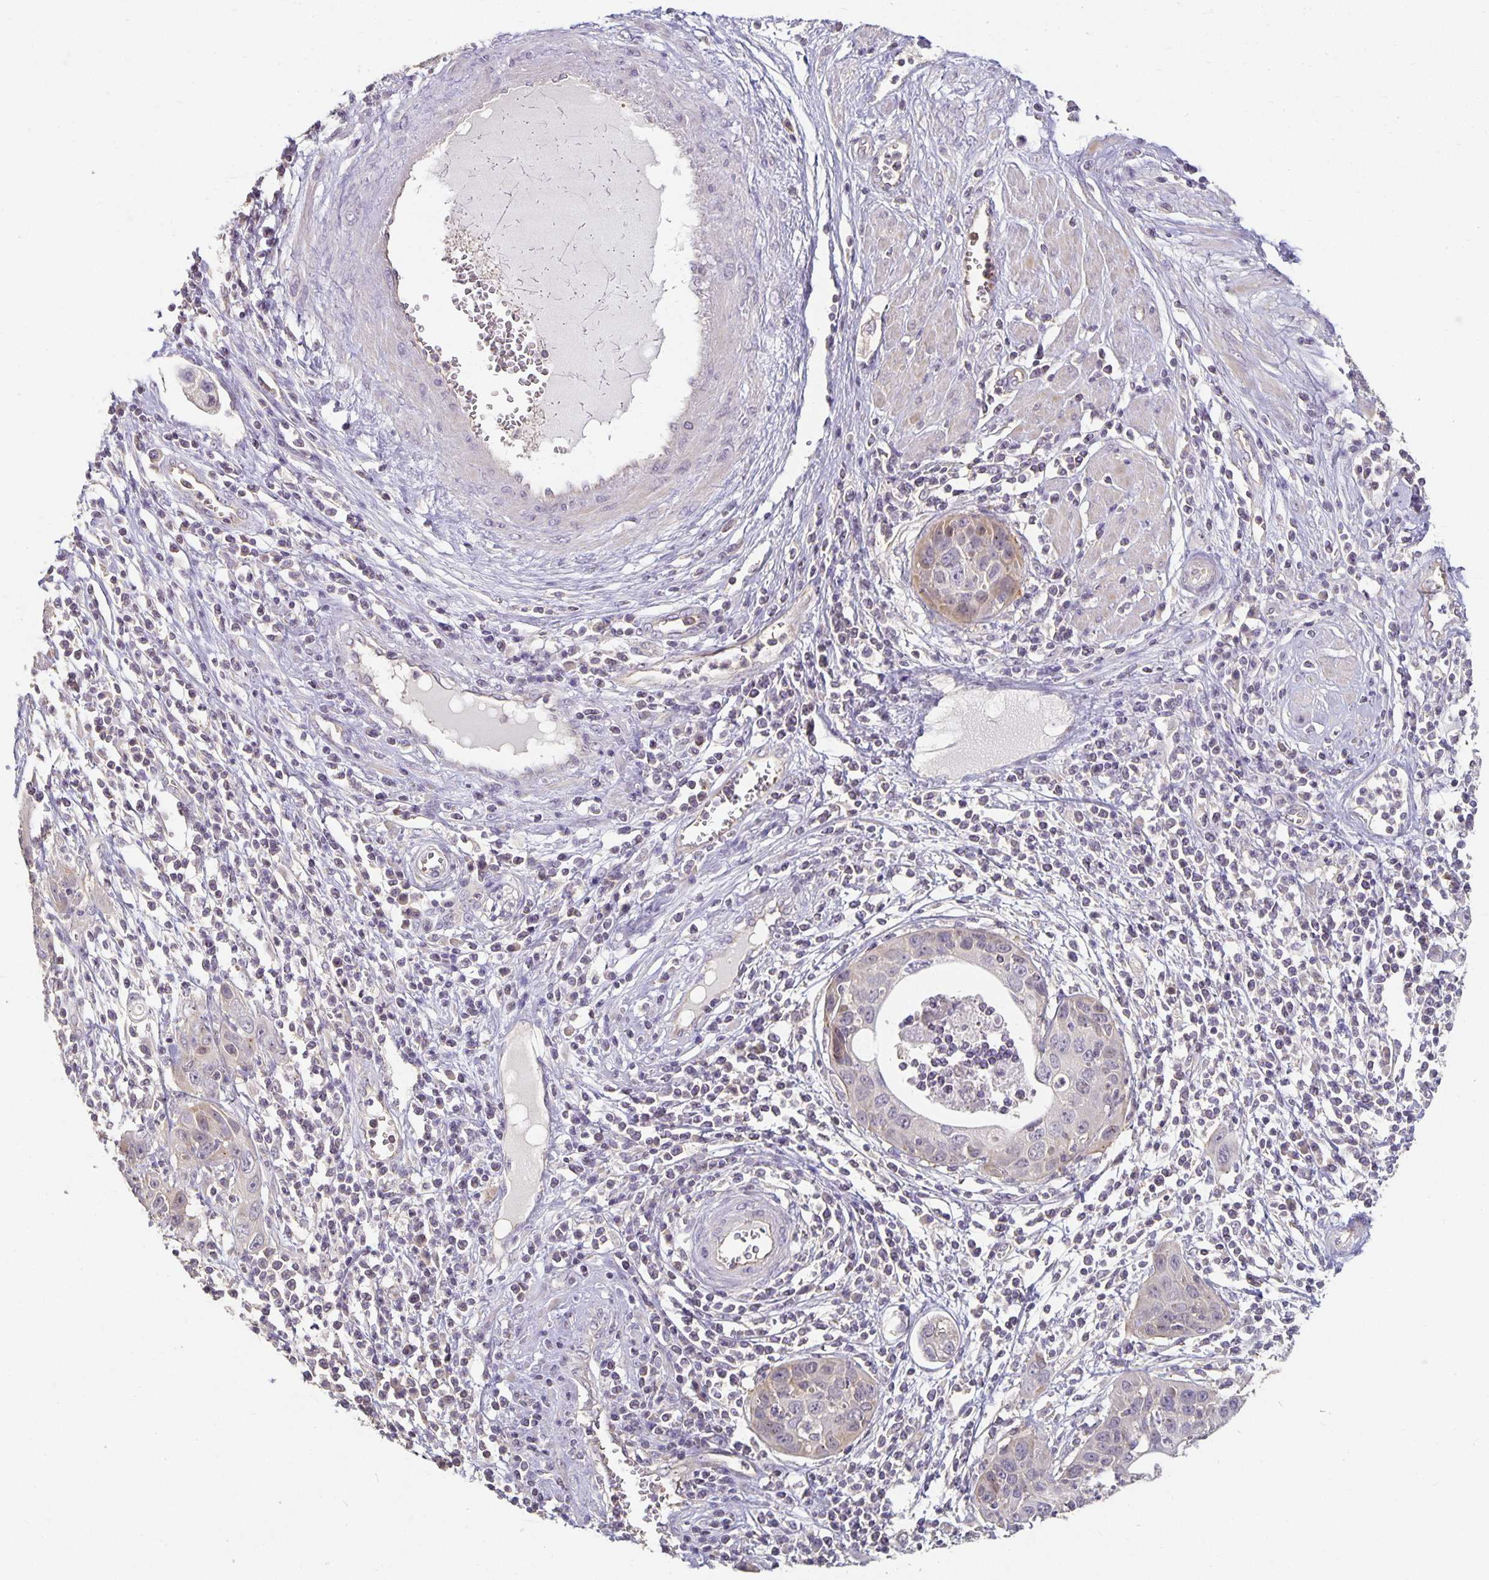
{"staining": {"intensity": "weak", "quantity": "<25%", "location": "cytoplasmic/membranous"}, "tissue": "cervical cancer", "cell_type": "Tumor cells", "image_type": "cancer", "snomed": [{"axis": "morphology", "description": "Squamous cell carcinoma, NOS"}, {"axis": "topography", "description": "Cervix"}], "caption": "High magnification brightfield microscopy of cervical cancer (squamous cell carcinoma) stained with DAB (brown) and counterstained with hematoxylin (blue): tumor cells show no significant staining.", "gene": "CST6", "patient": {"sex": "female", "age": 36}}